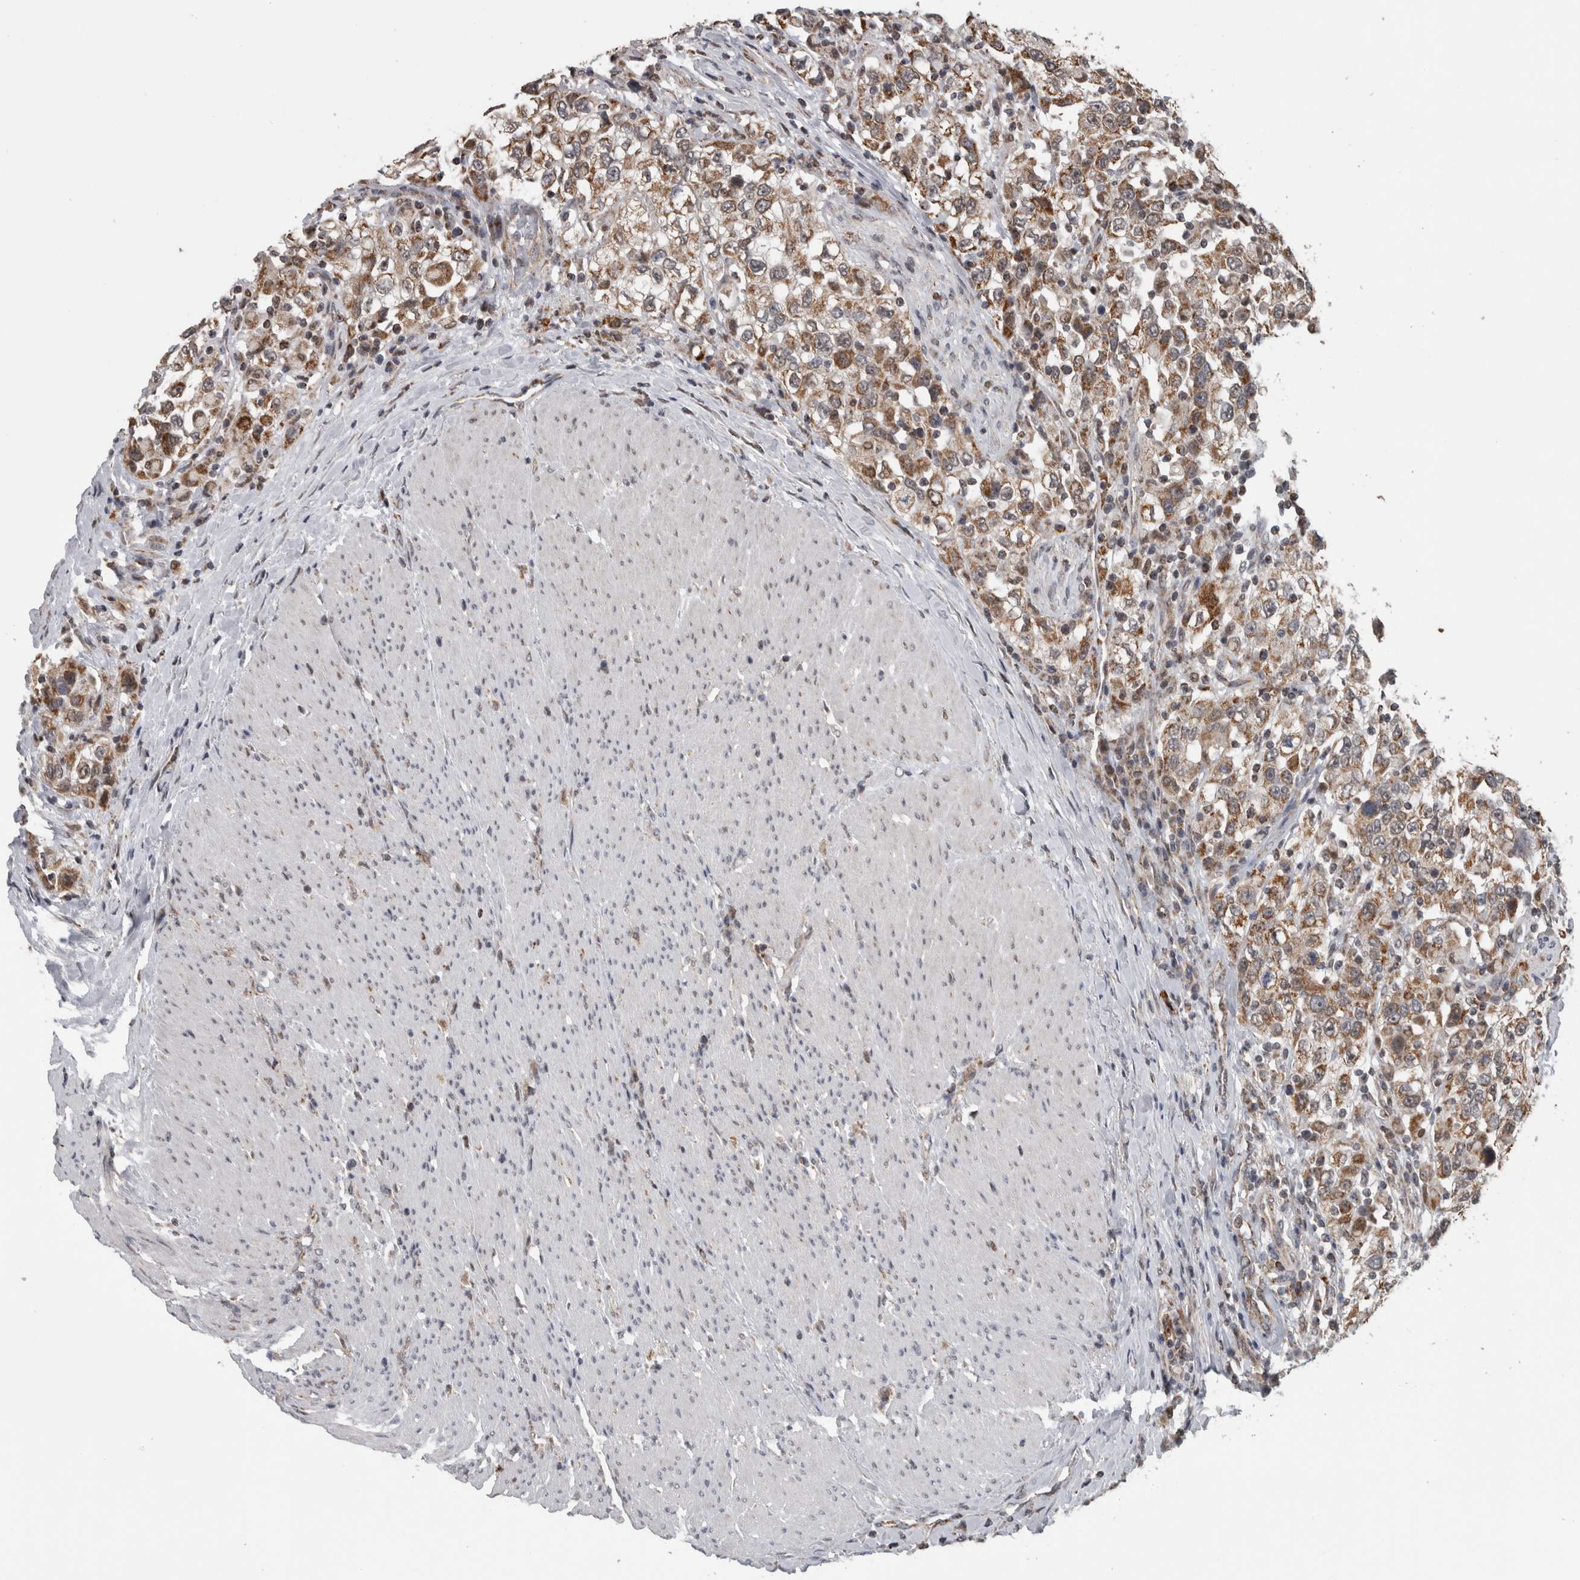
{"staining": {"intensity": "moderate", "quantity": ">75%", "location": "cytoplasmic/membranous"}, "tissue": "urothelial cancer", "cell_type": "Tumor cells", "image_type": "cancer", "snomed": [{"axis": "morphology", "description": "Urothelial carcinoma, High grade"}, {"axis": "topography", "description": "Urinary bladder"}], "caption": "A high-resolution image shows immunohistochemistry staining of urothelial carcinoma (high-grade), which displays moderate cytoplasmic/membranous staining in about >75% of tumor cells.", "gene": "OR2K2", "patient": {"sex": "female", "age": 80}}